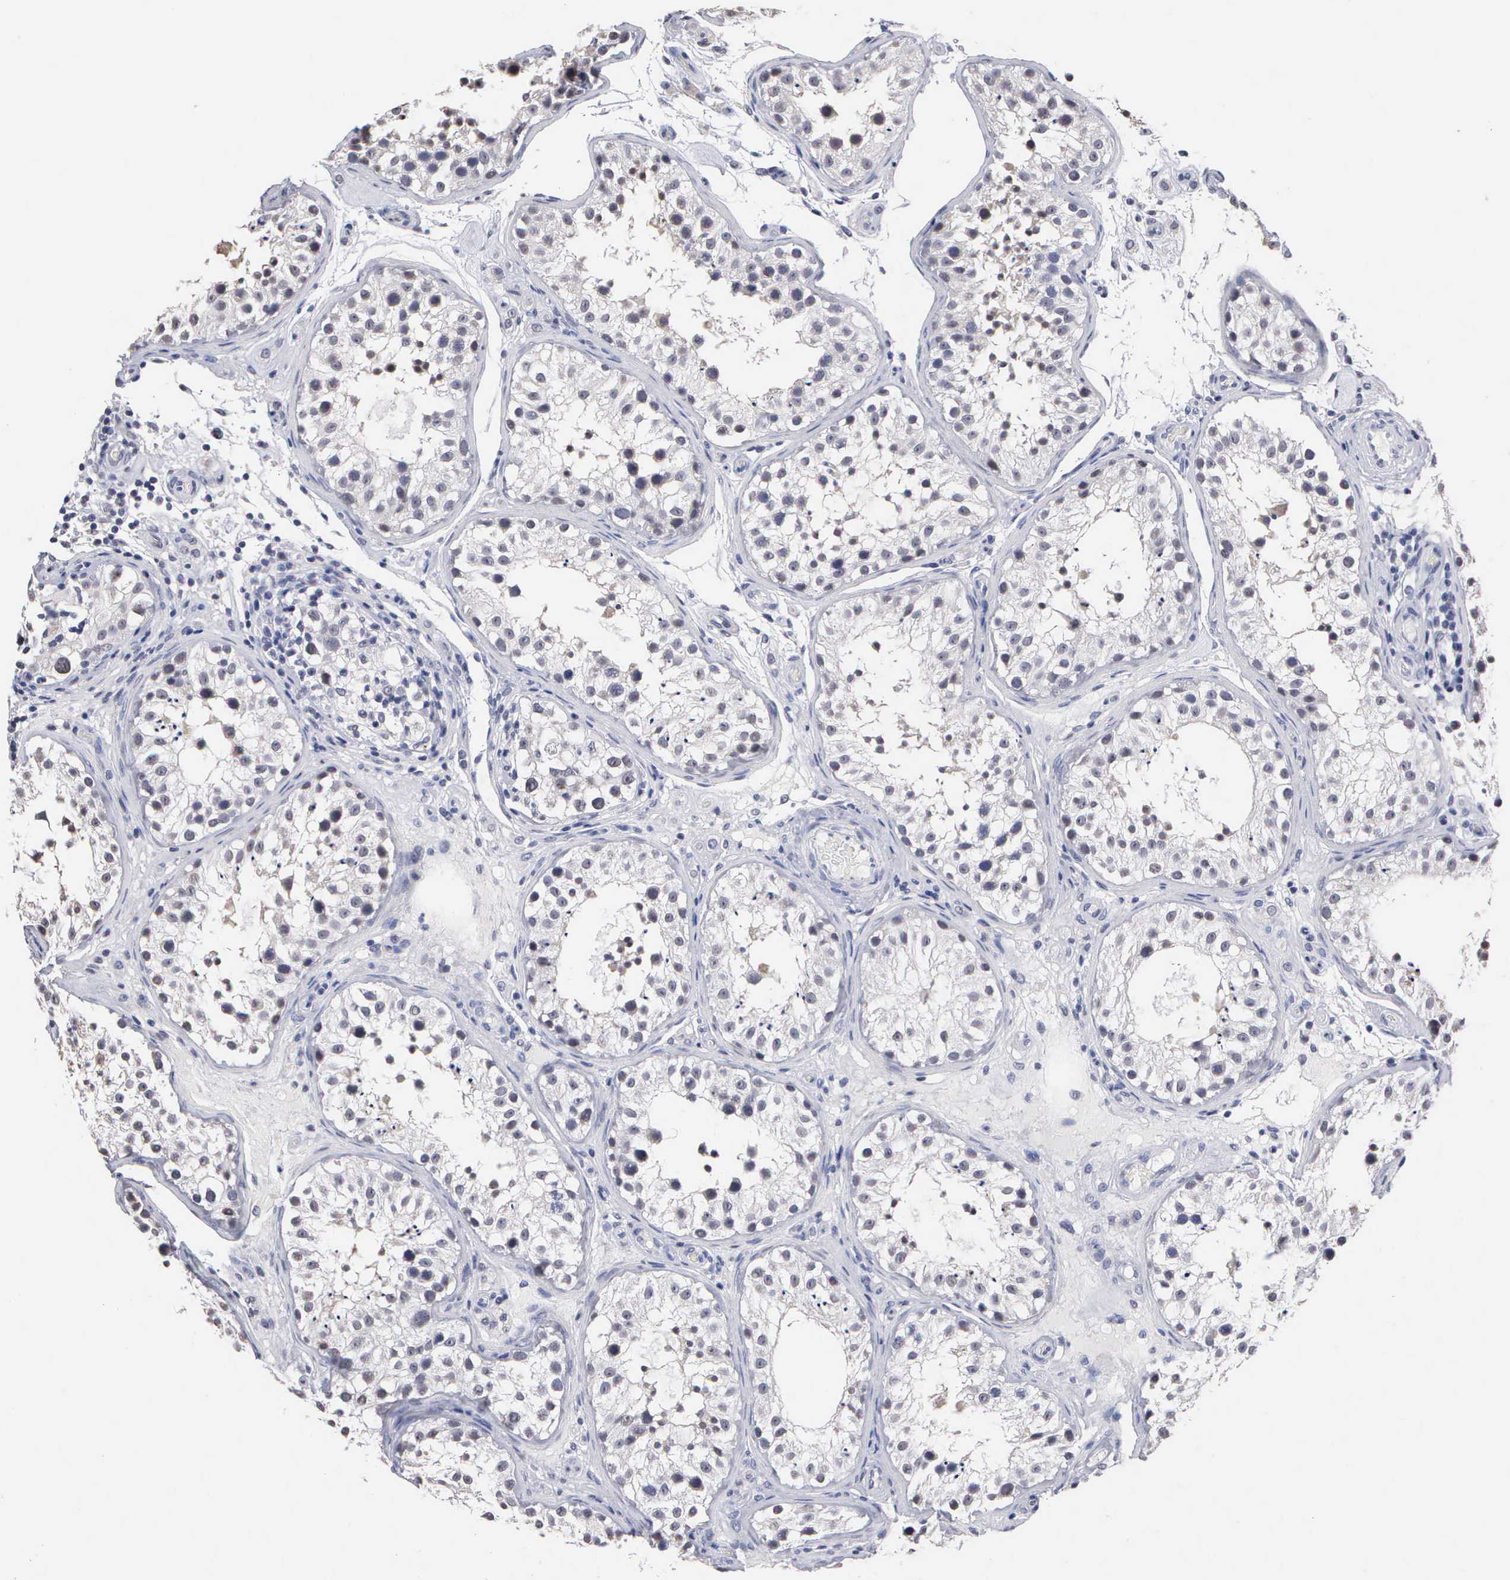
{"staining": {"intensity": "weak", "quantity": "25%-75%", "location": "cytoplasmic/membranous,nuclear"}, "tissue": "testis", "cell_type": "Cells in seminiferous ducts", "image_type": "normal", "snomed": [{"axis": "morphology", "description": "Normal tissue, NOS"}, {"axis": "topography", "description": "Testis"}], "caption": "Weak cytoplasmic/membranous,nuclear expression is present in about 25%-75% of cells in seminiferous ducts in benign testis.", "gene": "KDM6A", "patient": {"sex": "male", "age": 24}}